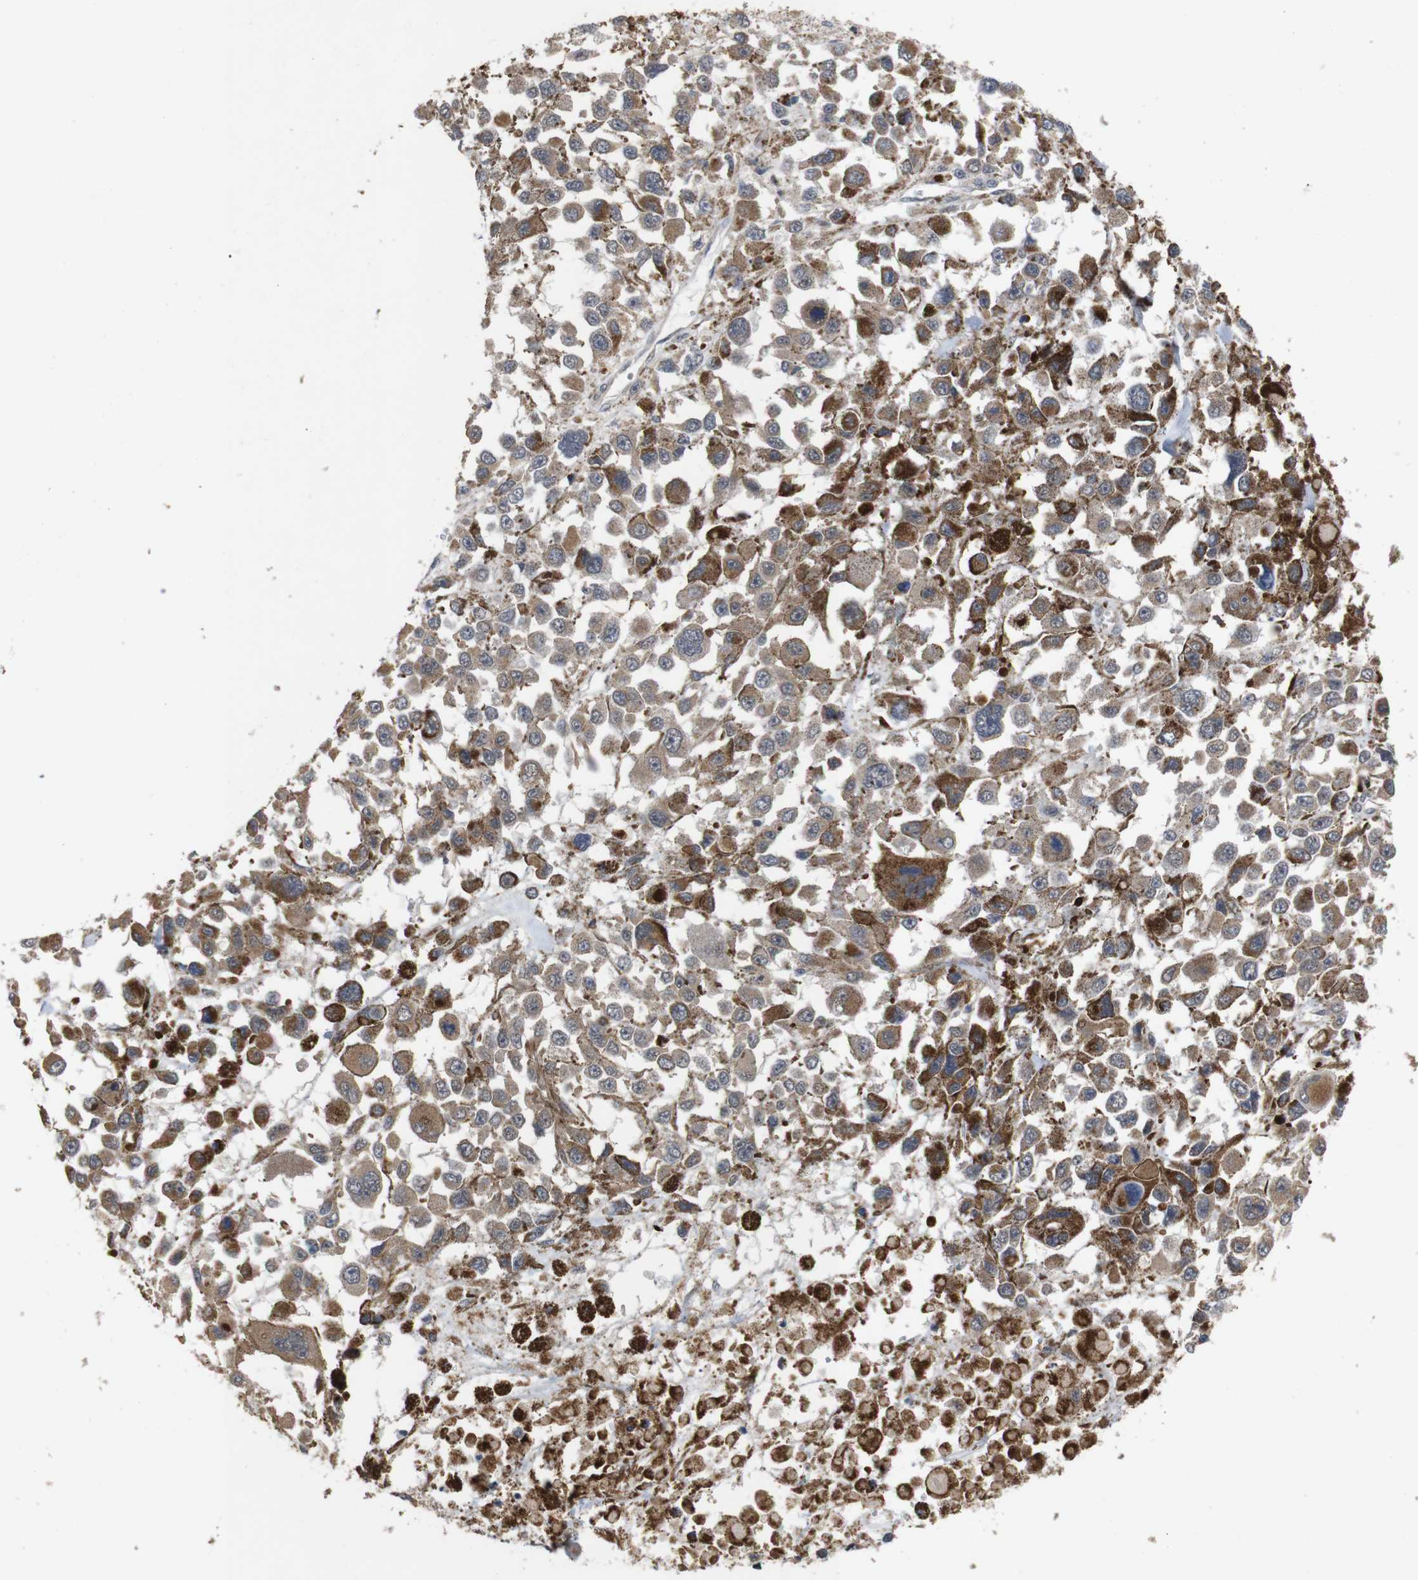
{"staining": {"intensity": "moderate", "quantity": ">75%", "location": "cytoplasmic/membranous"}, "tissue": "melanoma", "cell_type": "Tumor cells", "image_type": "cancer", "snomed": [{"axis": "morphology", "description": "Malignant melanoma, Metastatic site"}, {"axis": "topography", "description": "Lymph node"}], "caption": "Protein staining exhibits moderate cytoplasmic/membranous expression in about >75% of tumor cells in melanoma.", "gene": "ATP7B", "patient": {"sex": "male", "age": 59}}